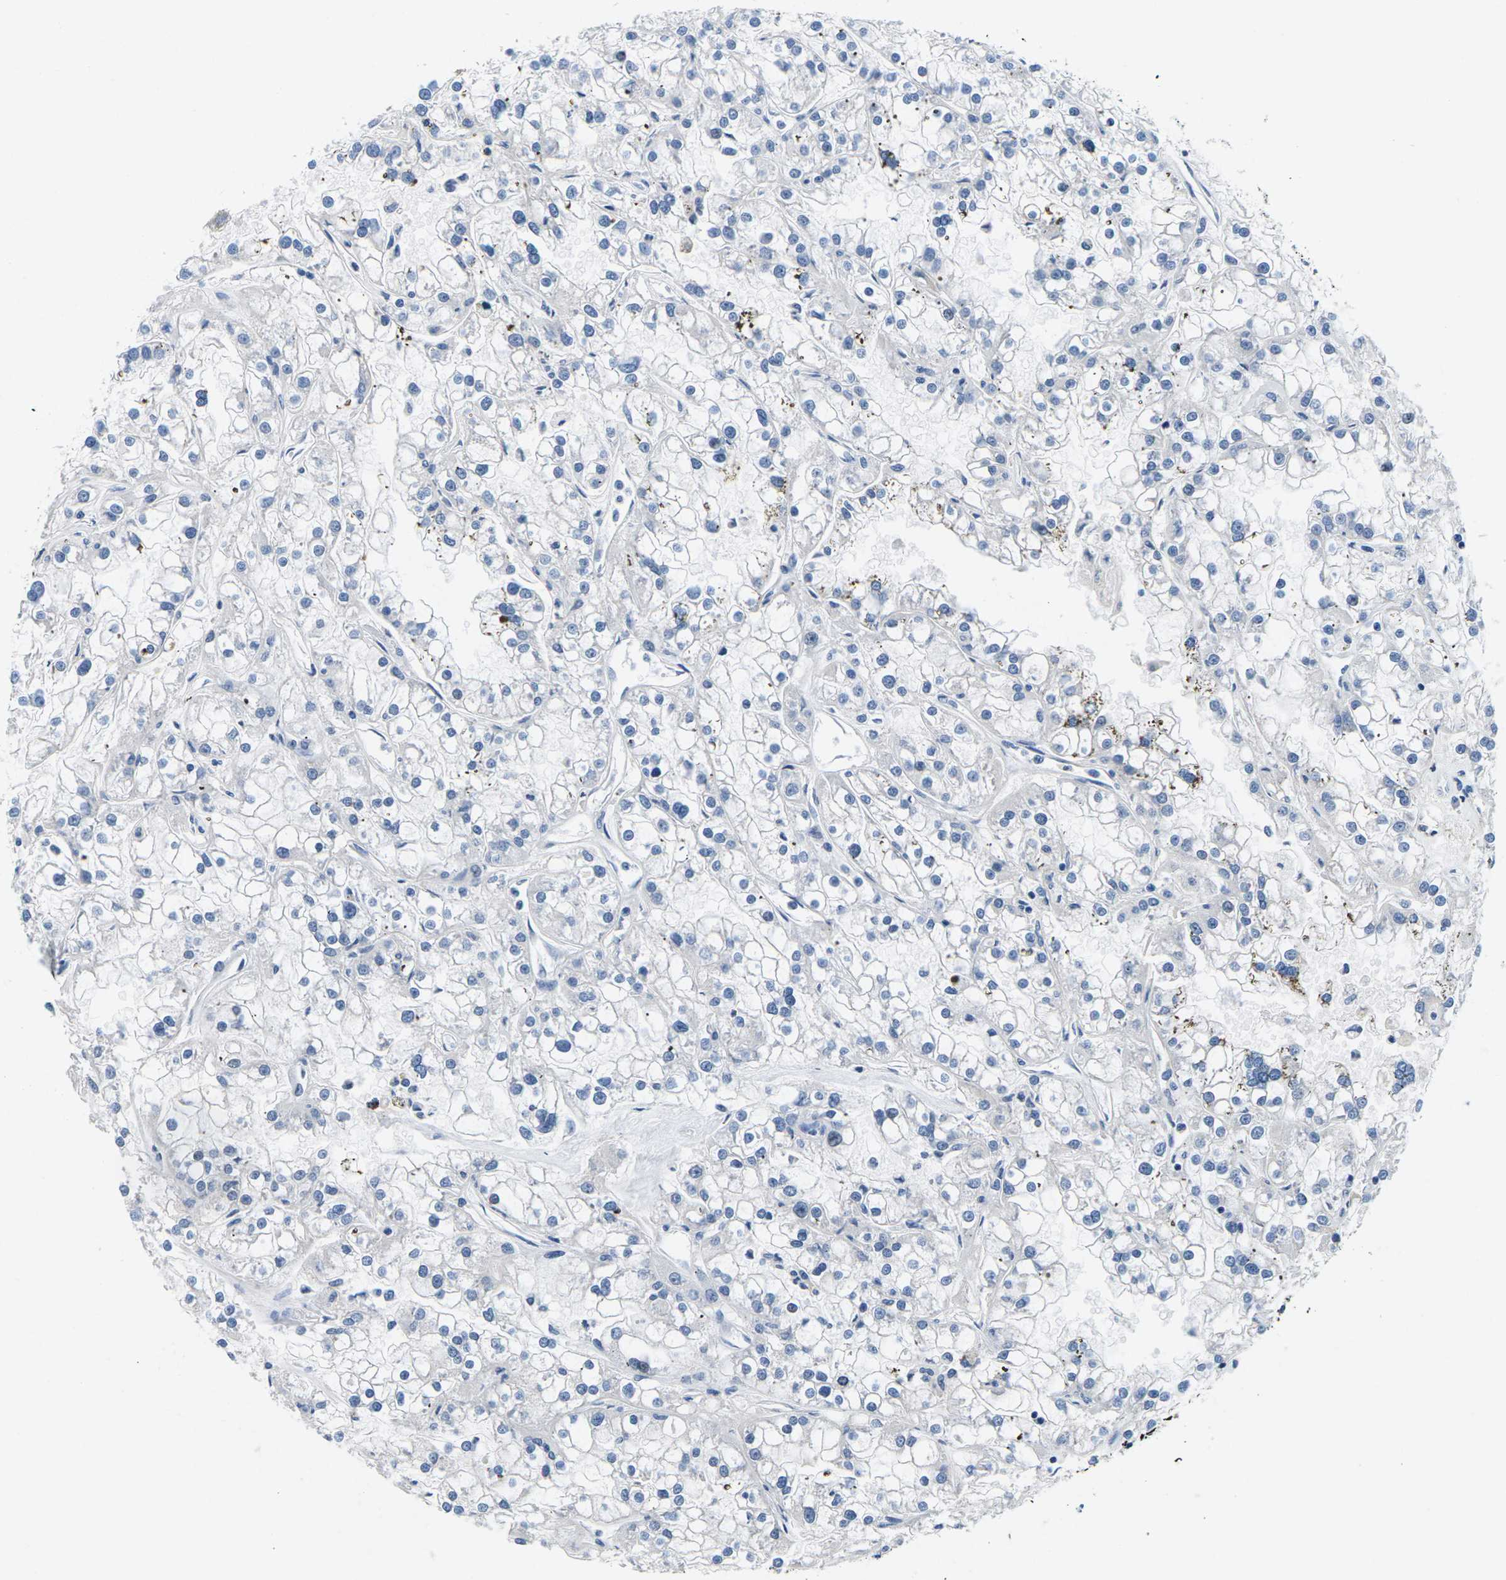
{"staining": {"intensity": "negative", "quantity": "none", "location": "none"}, "tissue": "renal cancer", "cell_type": "Tumor cells", "image_type": "cancer", "snomed": [{"axis": "morphology", "description": "Adenocarcinoma, NOS"}, {"axis": "topography", "description": "Kidney"}], "caption": "Adenocarcinoma (renal) was stained to show a protein in brown. There is no significant expression in tumor cells.", "gene": "TSPAN2", "patient": {"sex": "female", "age": 52}}